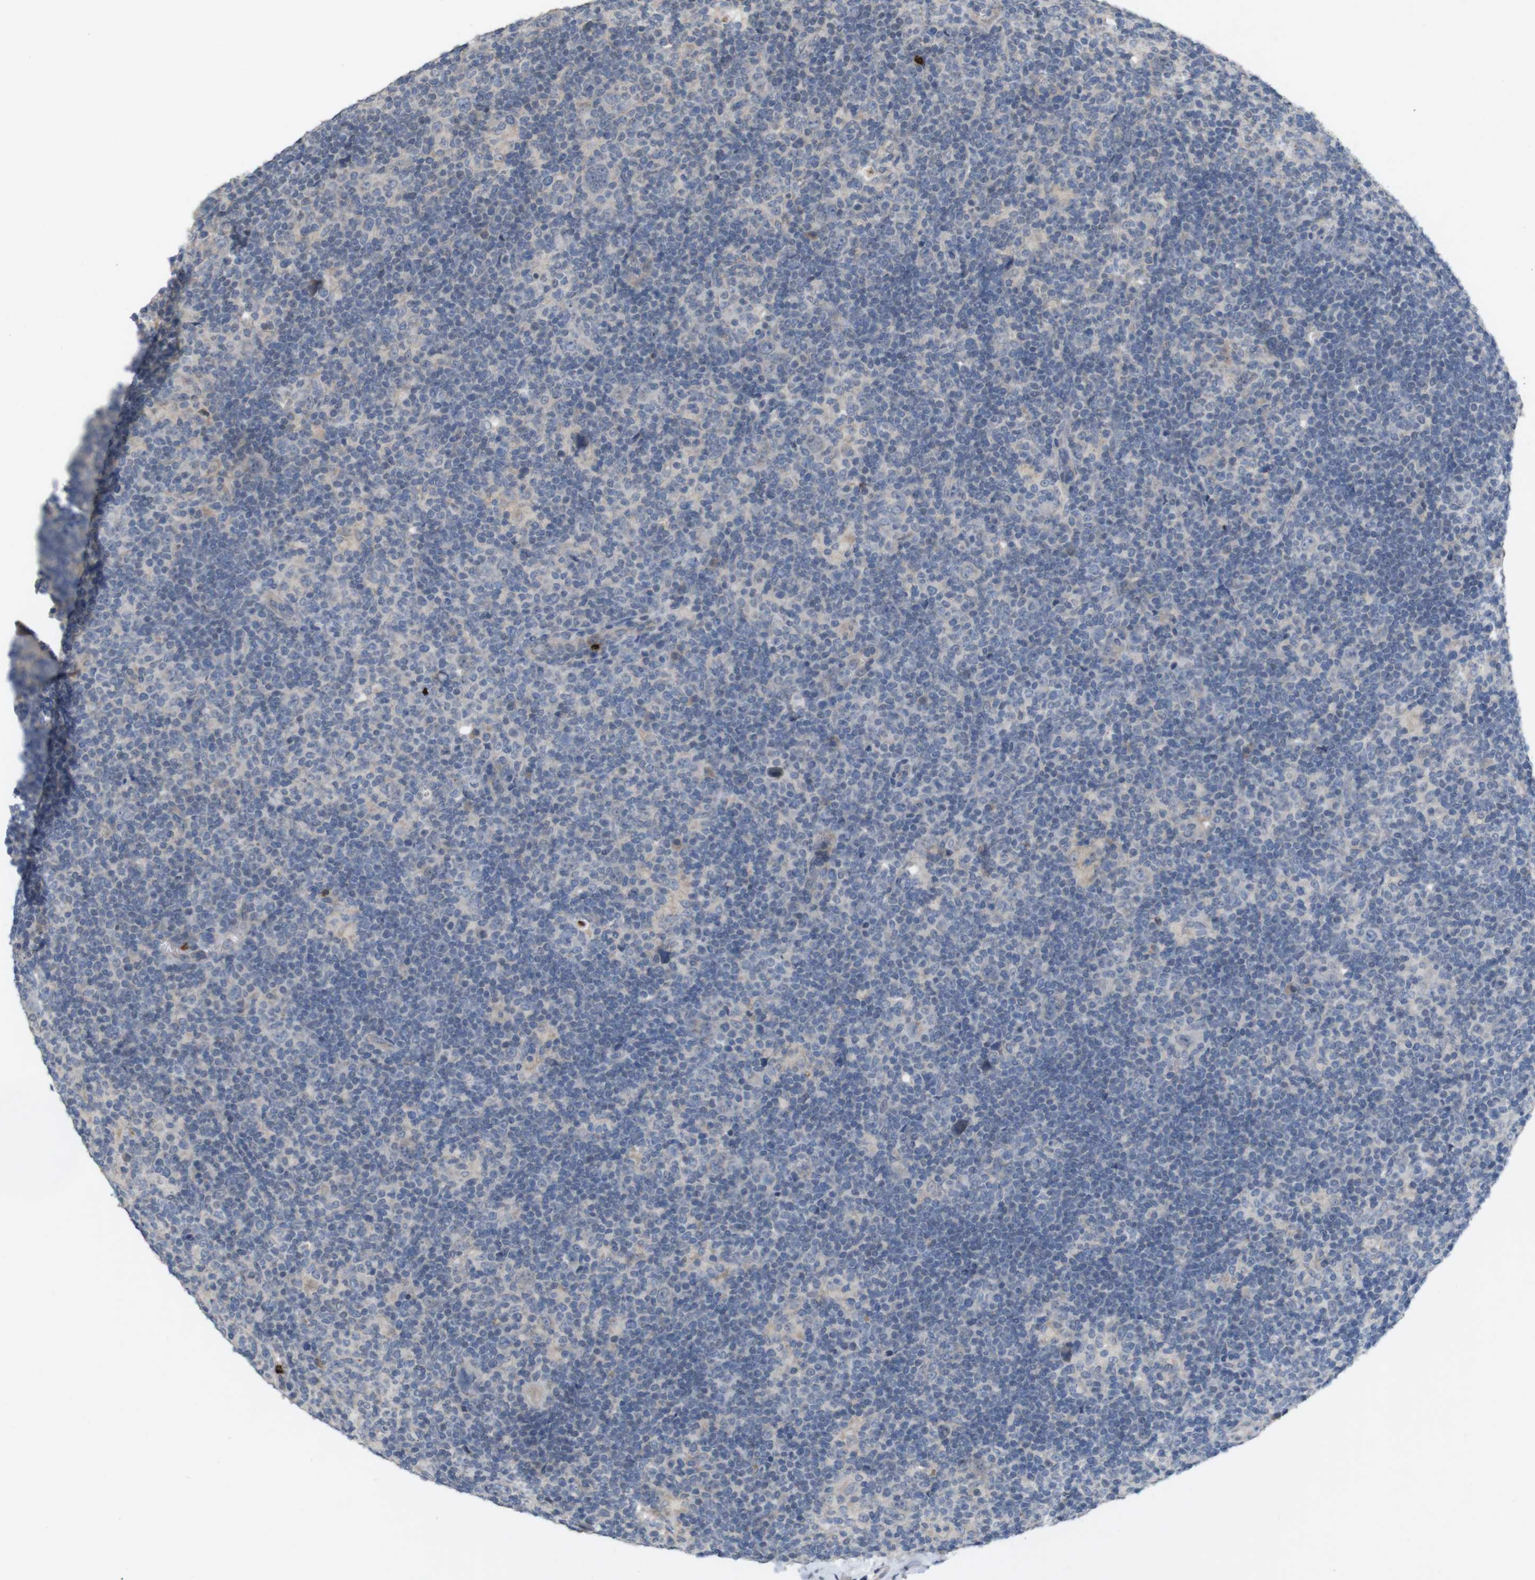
{"staining": {"intensity": "negative", "quantity": "none", "location": "none"}, "tissue": "lymphoma", "cell_type": "Tumor cells", "image_type": "cancer", "snomed": [{"axis": "morphology", "description": "Hodgkin's disease, NOS"}, {"axis": "topography", "description": "Lymph node"}], "caption": "Lymphoma stained for a protein using immunohistochemistry displays no expression tumor cells.", "gene": "TSPAN14", "patient": {"sex": "female", "age": 57}}